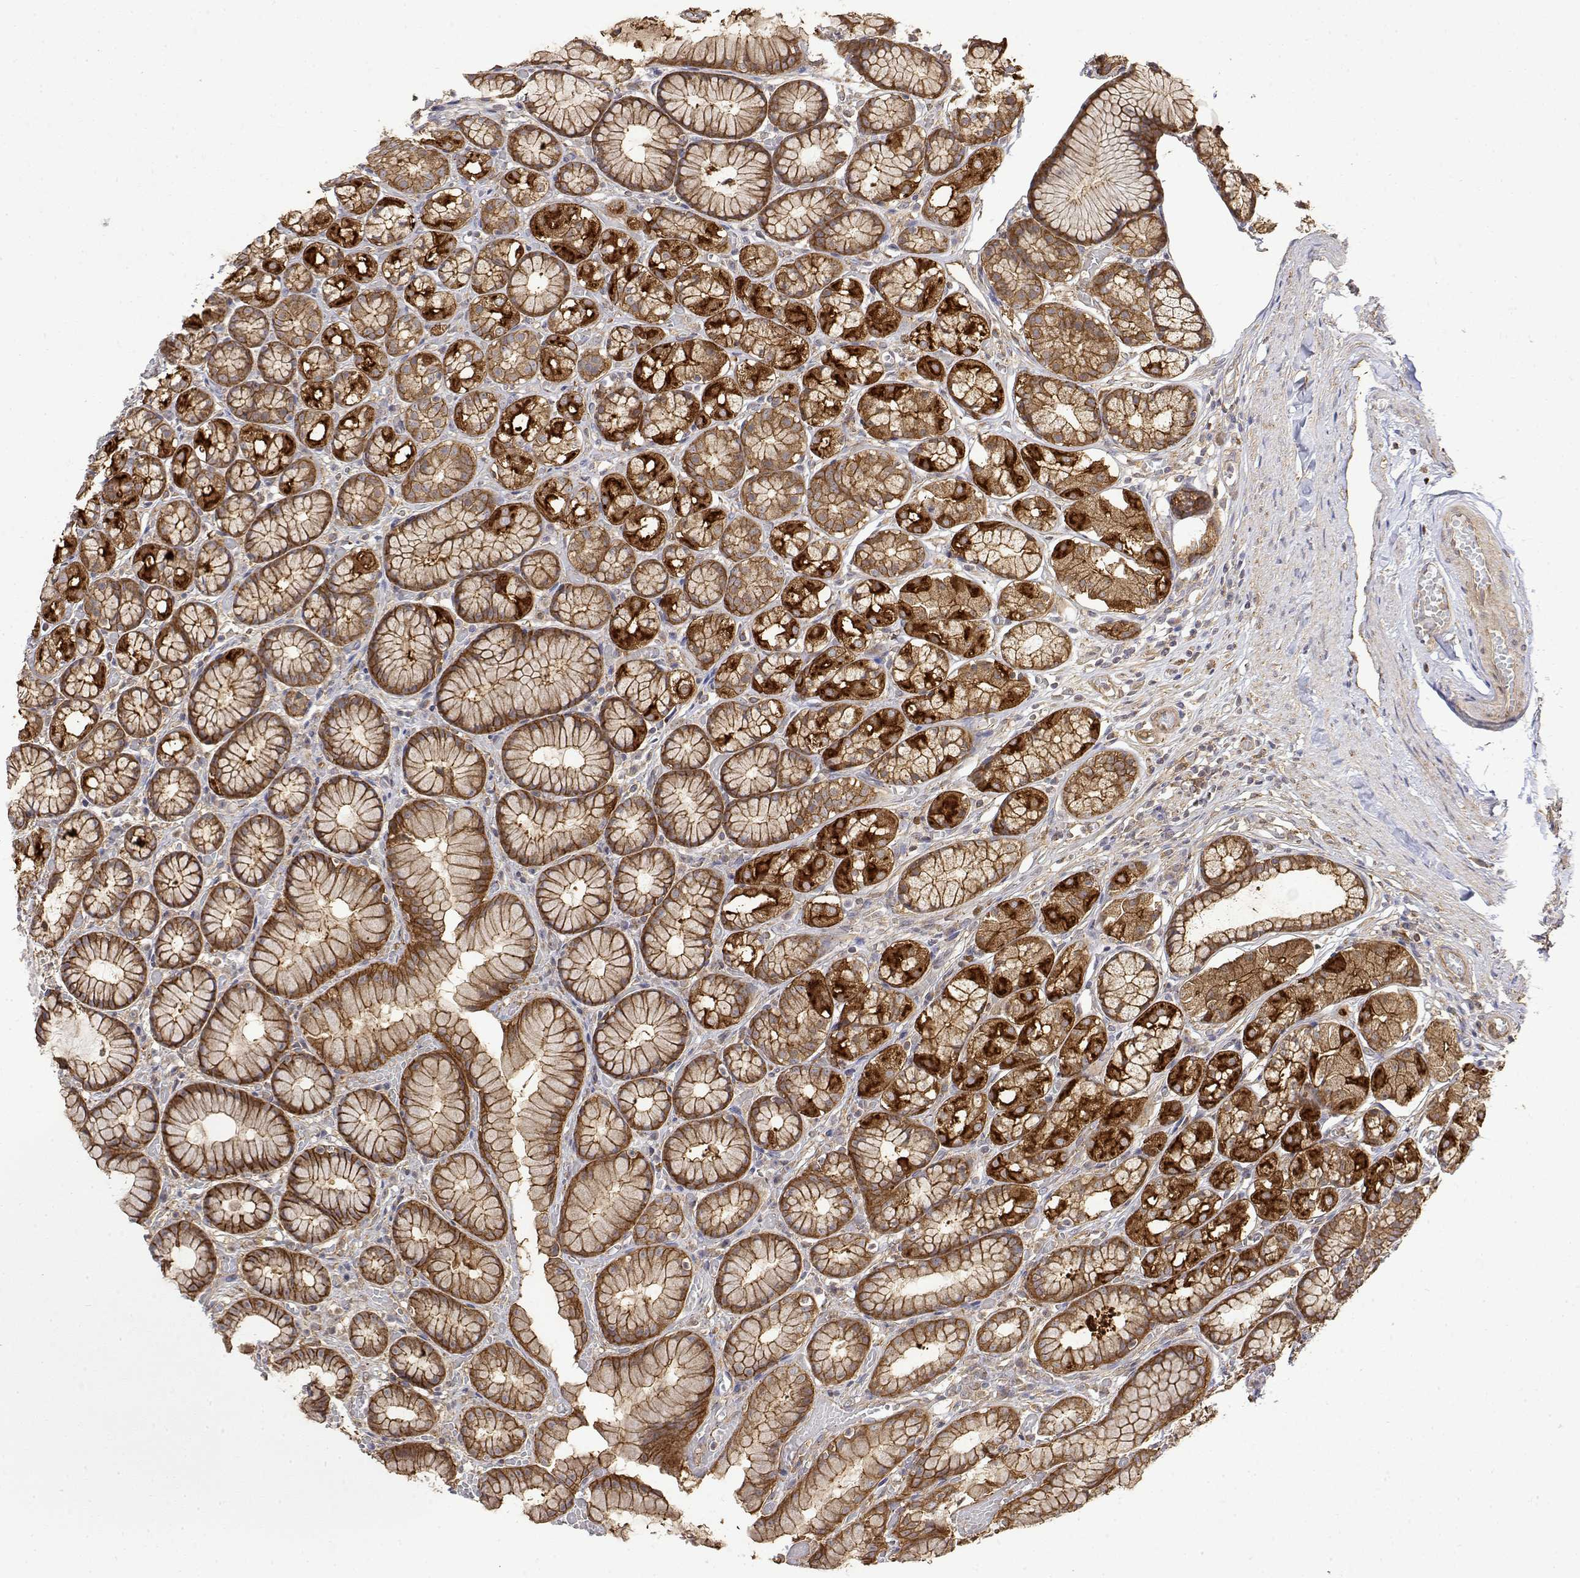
{"staining": {"intensity": "strong", "quantity": ">75%", "location": "cytoplasmic/membranous"}, "tissue": "stomach", "cell_type": "Glandular cells", "image_type": "normal", "snomed": [{"axis": "morphology", "description": "Normal tissue, NOS"}, {"axis": "topography", "description": "Smooth muscle"}, {"axis": "topography", "description": "Stomach"}], "caption": "Protein staining of normal stomach displays strong cytoplasmic/membranous expression in about >75% of glandular cells.", "gene": "PACSIN2", "patient": {"sex": "male", "age": 70}}